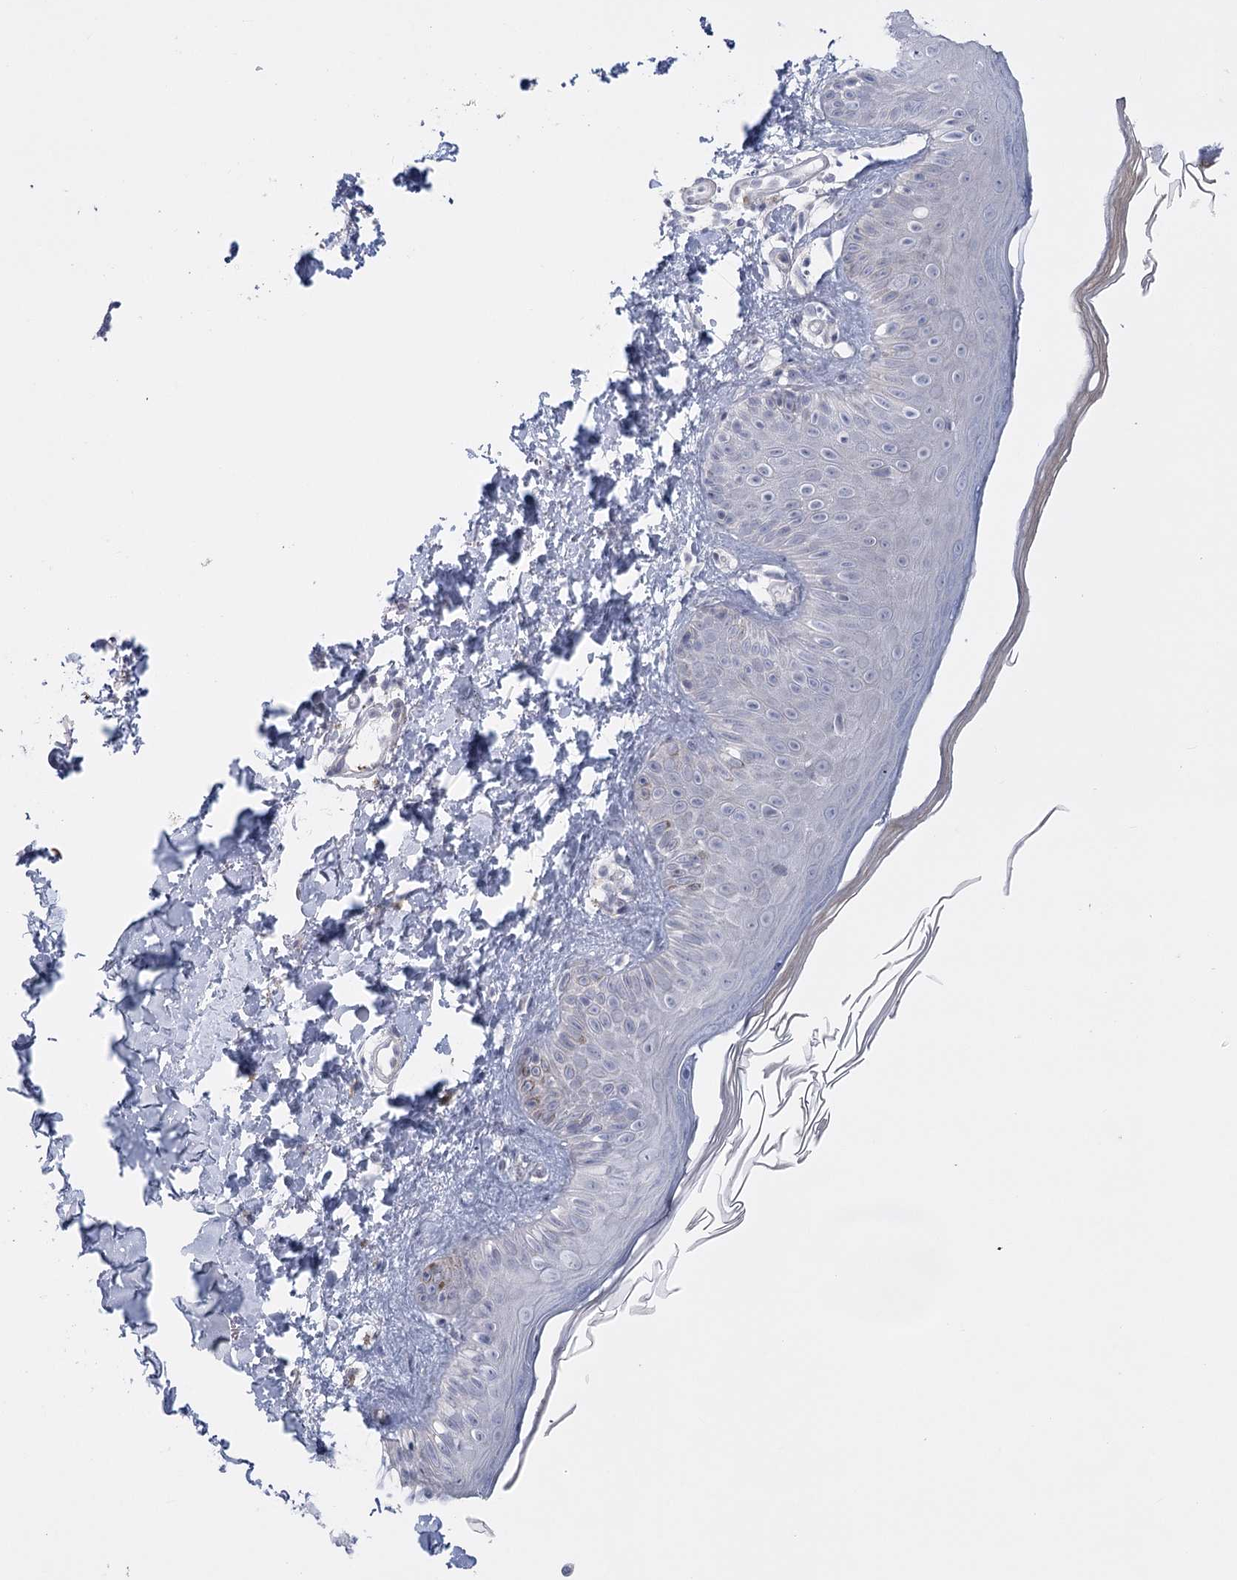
{"staining": {"intensity": "negative", "quantity": "none", "location": "none"}, "tissue": "skin", "cell_type": "Fibroblasts", "image_type": "normal", "snomed": [{"axis": "morphology", "description": "Normal tissue, NOS"}, {"axis": "topography", "description": "Skin"}], "caption": "The photomicrograph displays no staining of fibroblasts in unremarkable skin.", "gene": "FAM76B", "patient": {"sex": "male", "age": 52}}